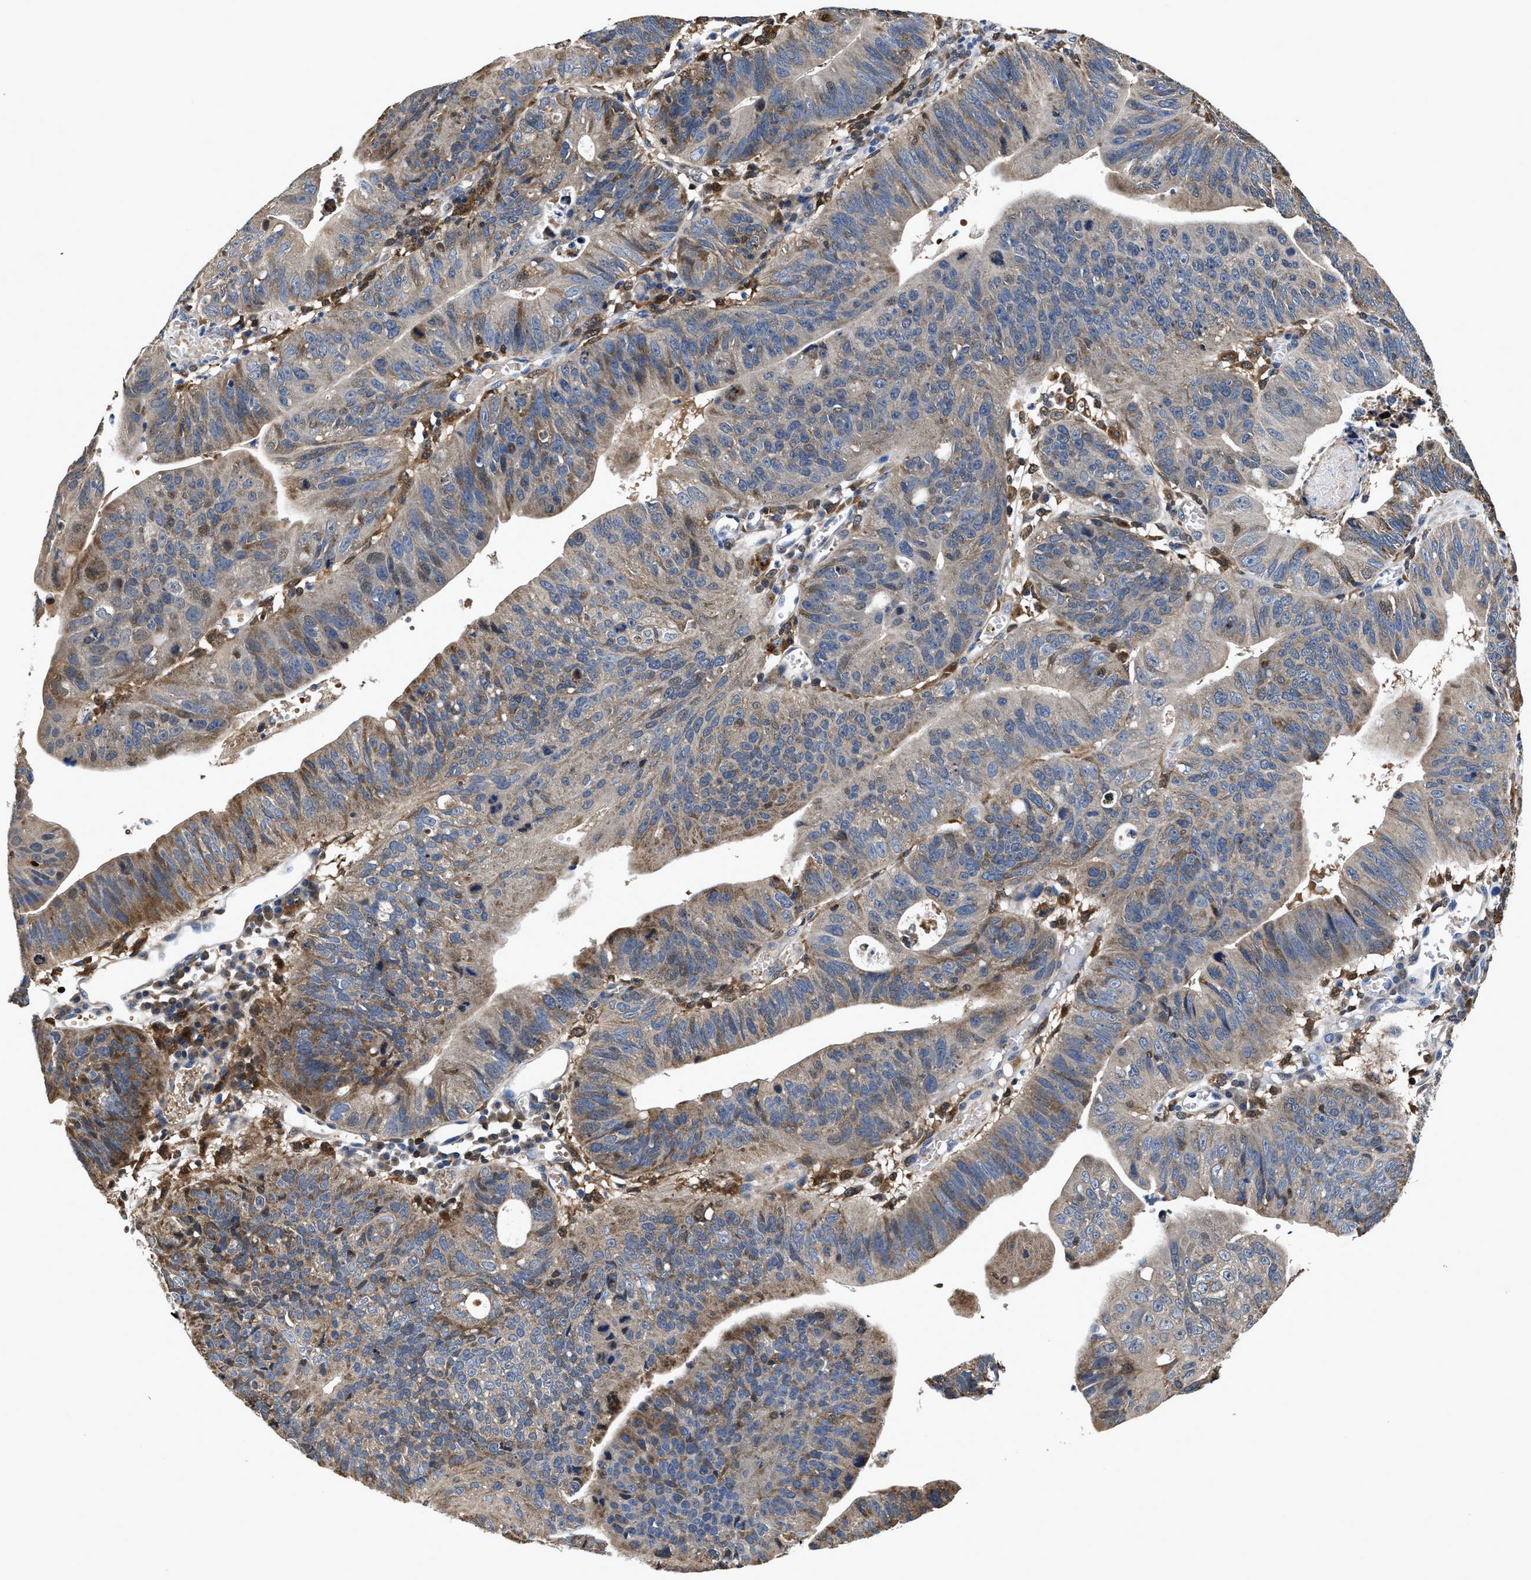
{"staining": {"intensity": "moderate", "quantity": "25%-75%", "location": "cytoplasmic/membranous"}, "tissue": "stomach cancer", "cell_type": "Tumor cells", "image_type": "cancer", "snomed": [{"axis": "morphology", "description": "Adenocarcinoma, NOS"}, {"axis": "topography", "description": "Stomach"}], "caption": "Stomach cancer (adenocarcinoma) was stained to show a protein in brown. There is medium levels of moderate cytoplasmic/membranous positivity in approximately 25%-75% of tumor cells.", "gene": "RGS10", "patient": {"sex": "male", "age": 59}}